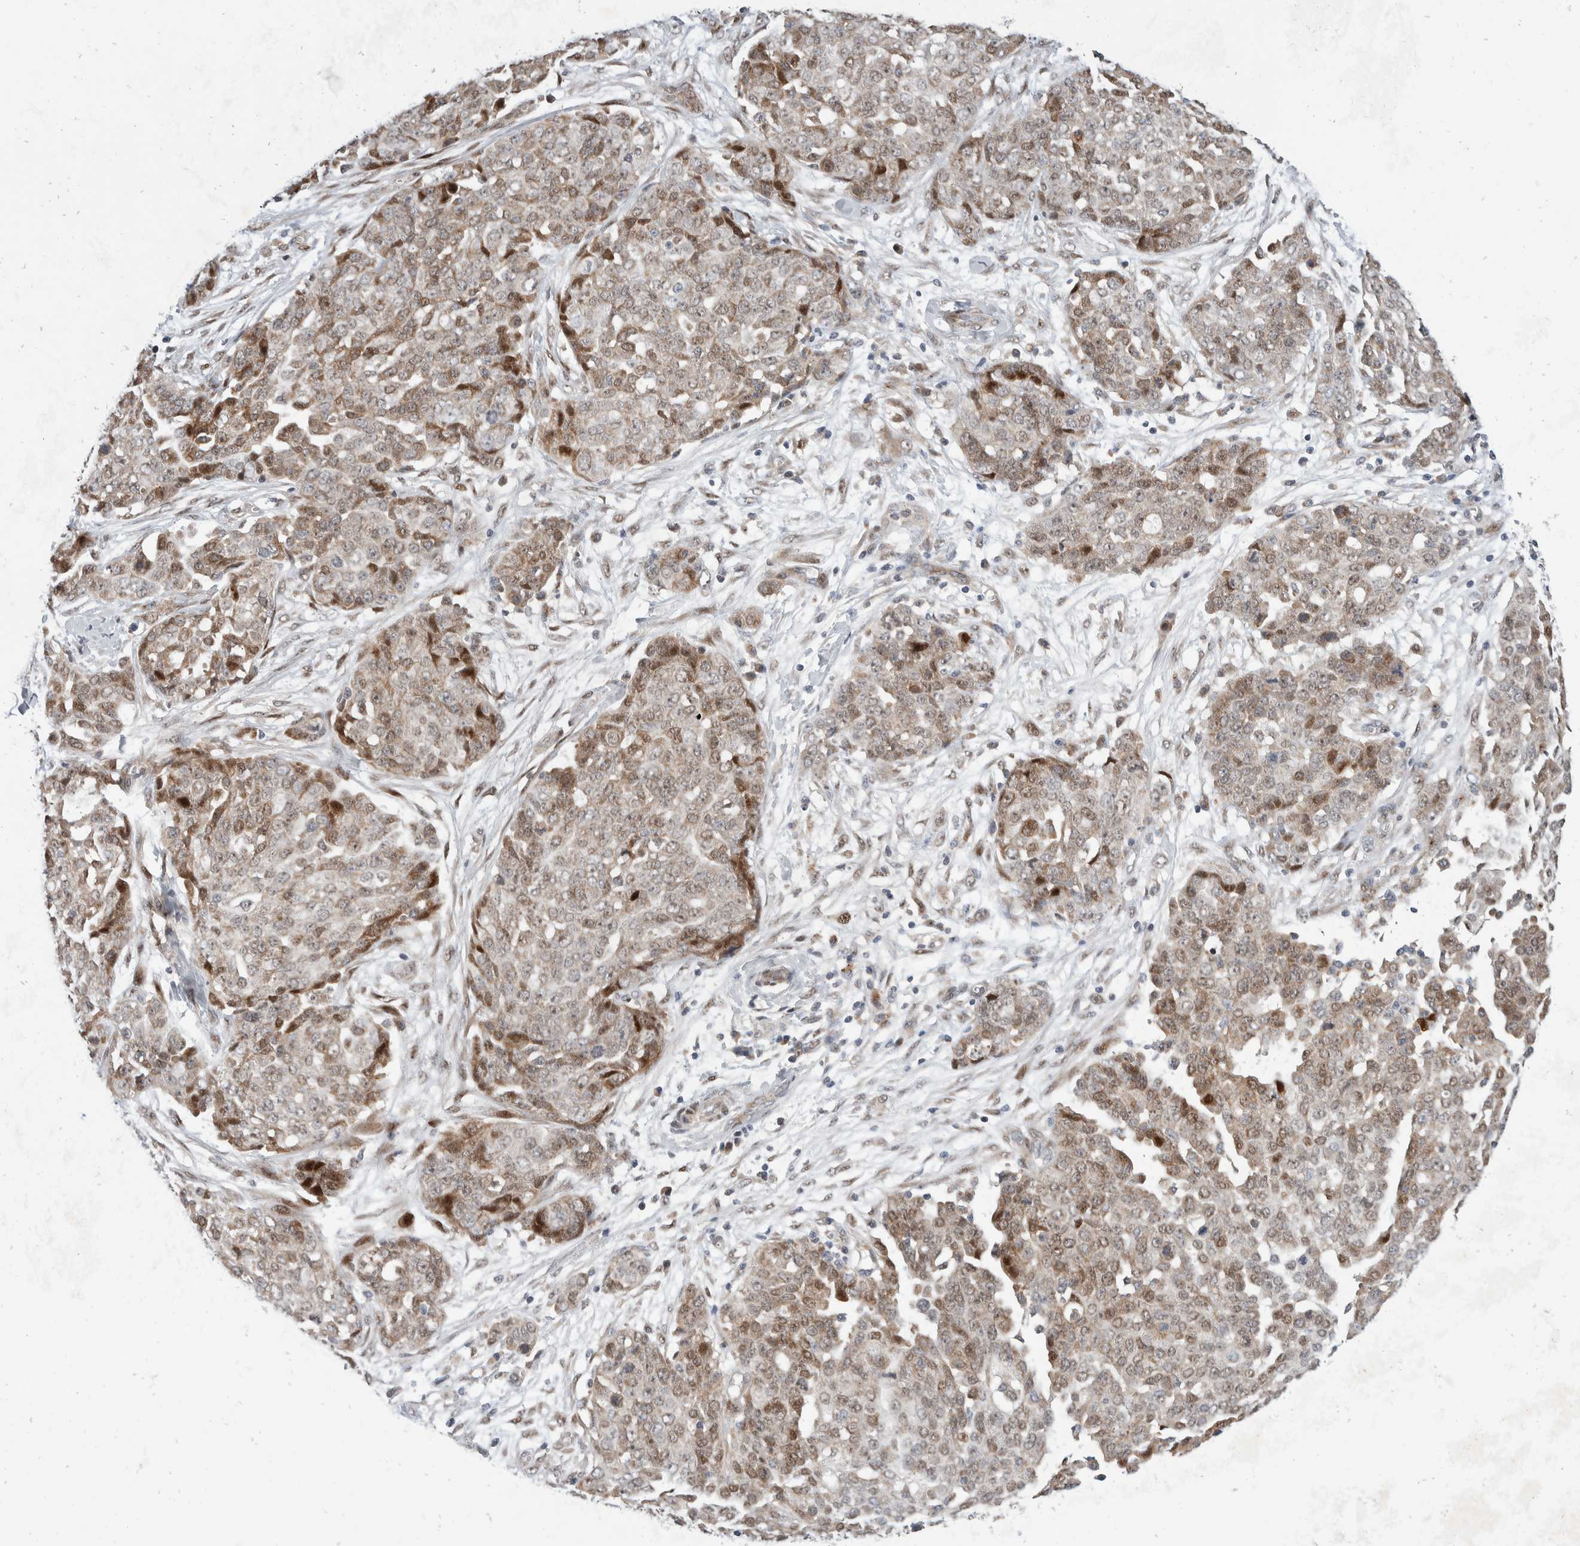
{"staining": {"intensity": "weak", "quantity": ">75%", "location": "cytoplasmic/membranous,nuclear"}, "tissue": "ovarian cancer", "cell_type": "Tumor cells", "image_type": "cancer", "snomed": [{"axis": "morphology", "description": "Cystadenocarcinoma, serous, NOS"}, {"axis": "topography", "description": "Soft tissue"}, {"axis": "topography", "description": "Ovary"}], "caption": "Brown immunohistochemical staining in serous cystadenocarcinoma (ovarian) reveals weak cytoplasmic/membranous and nuclear positivity in approximately >75% of tumor cells. The protein of interest is shown in brown color, while the nuclei are stained blue.", "gene": "ZNF703", "patient": {"sex": "female", "age": 57}}